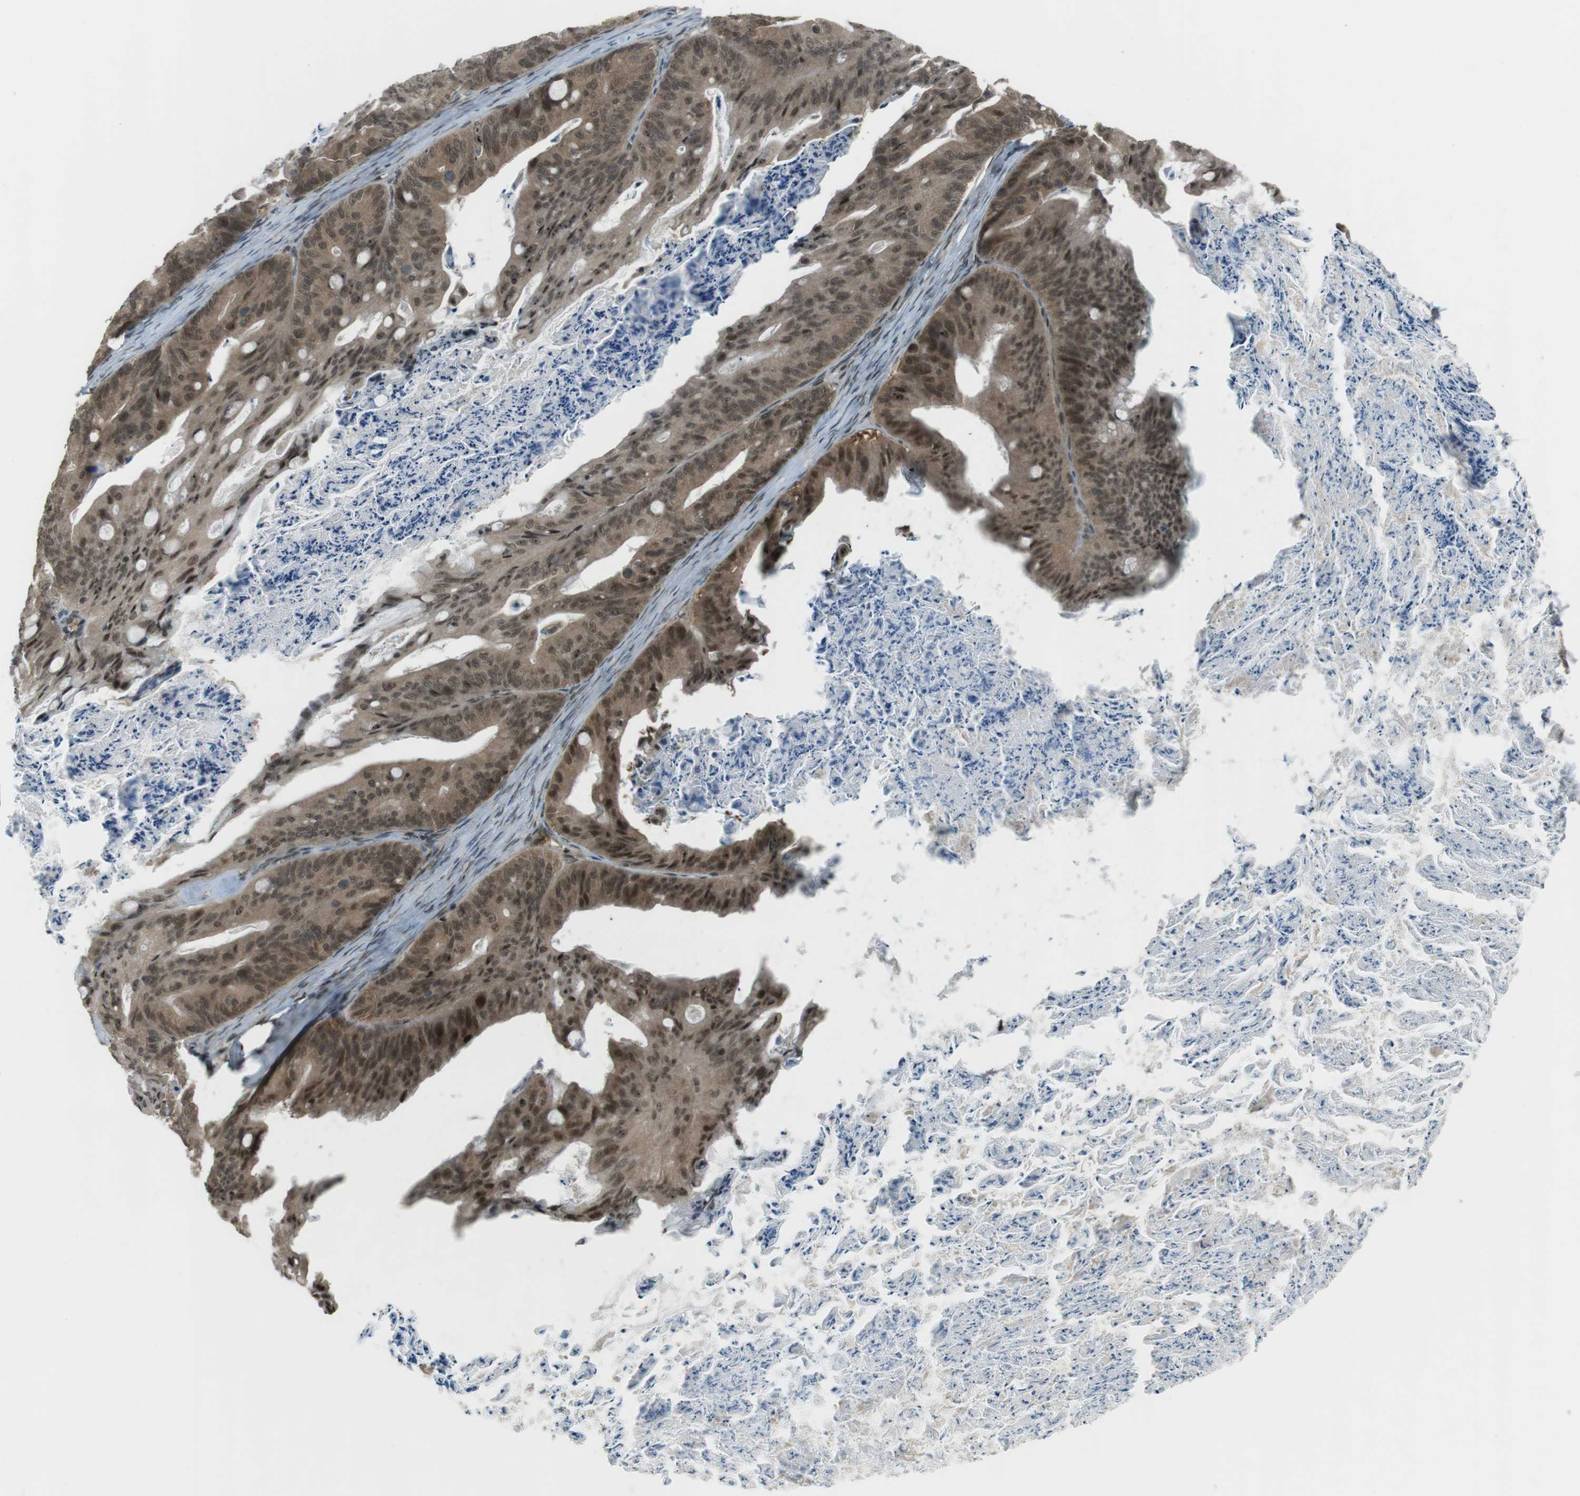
{"staining": {"intensity": "moderate", "quantity": ">75%", "location": "cytoplasmic/membranous,nuclear"}, "tissue": "ovarian cancer", "cell_type": "Tumor cells", "image_type": "cancer", "snomed": [{"axis": "morphology", "description": "Cystadenocarcinoma, mucinous, NOS"}, {"axis": "topography", "description": "Ovary"}], "caption": "This histopathology image demonstrates immunohistochemistry staining of ovarian cancer (mucinous cystadenocarcinoma), with medium moderate cytoplasmic/membranous and nuclear expression in about >75% of tumor cells.", "gene": "SLITRK5", "patient": {"sex": "female", "age": 37}}